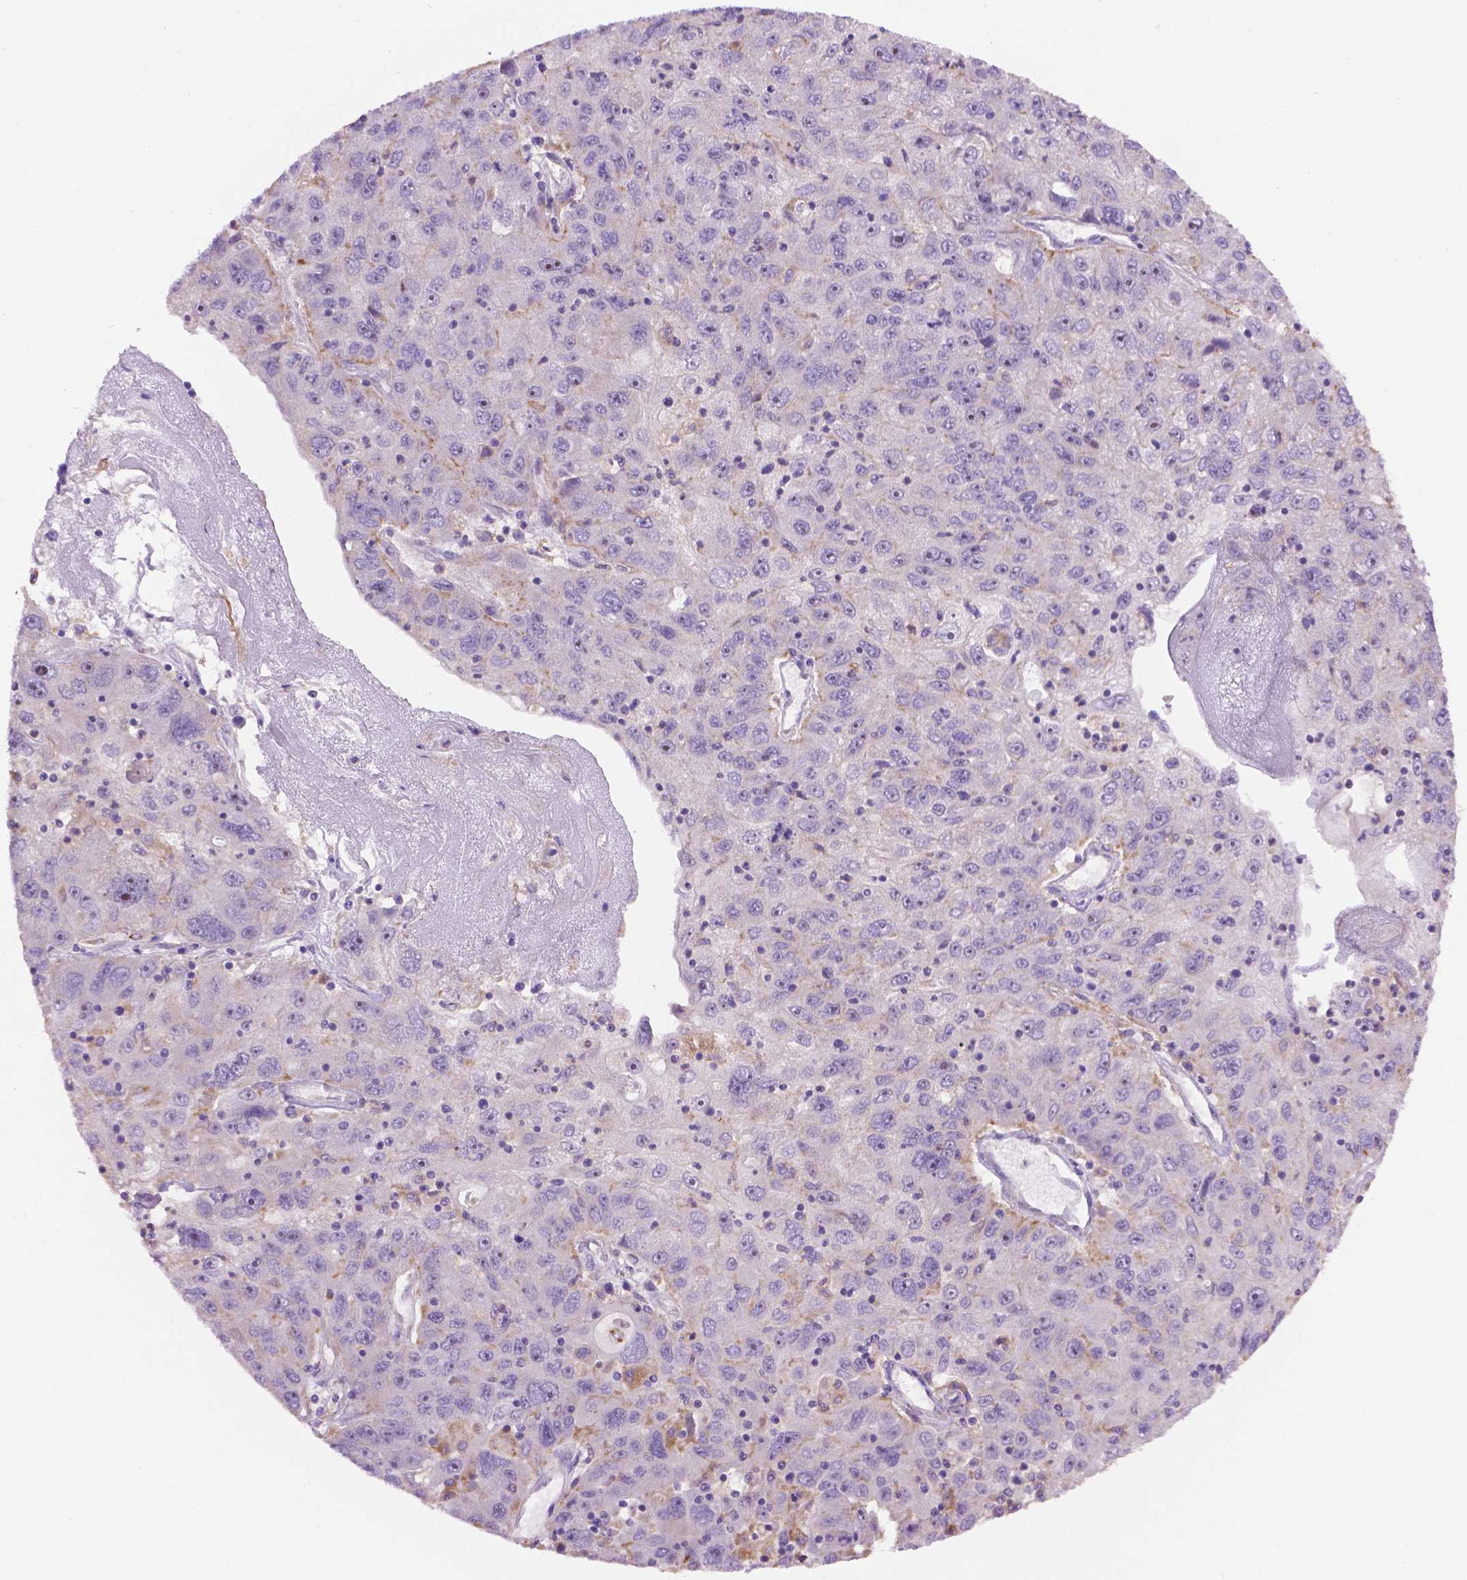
{"staining": {"intensity": "negative", "quantity": "none", "location": "none"}, "tissue": "stomach cancer", "cell_type": "Tumor cells", "image_type": "cancer", "snomed": [{"axis": "morphology", "description": "Adenocarcinoma, NOS"}, {"axis": "topography", "description": "Stomach"}], "caption": "A micrograph of adenocarcinoma (stomach) stained for a protein demonstrates no brown staining in tumor cells.", "gene": "CDH7", "patient": {"sex": "male", "age": 56}}